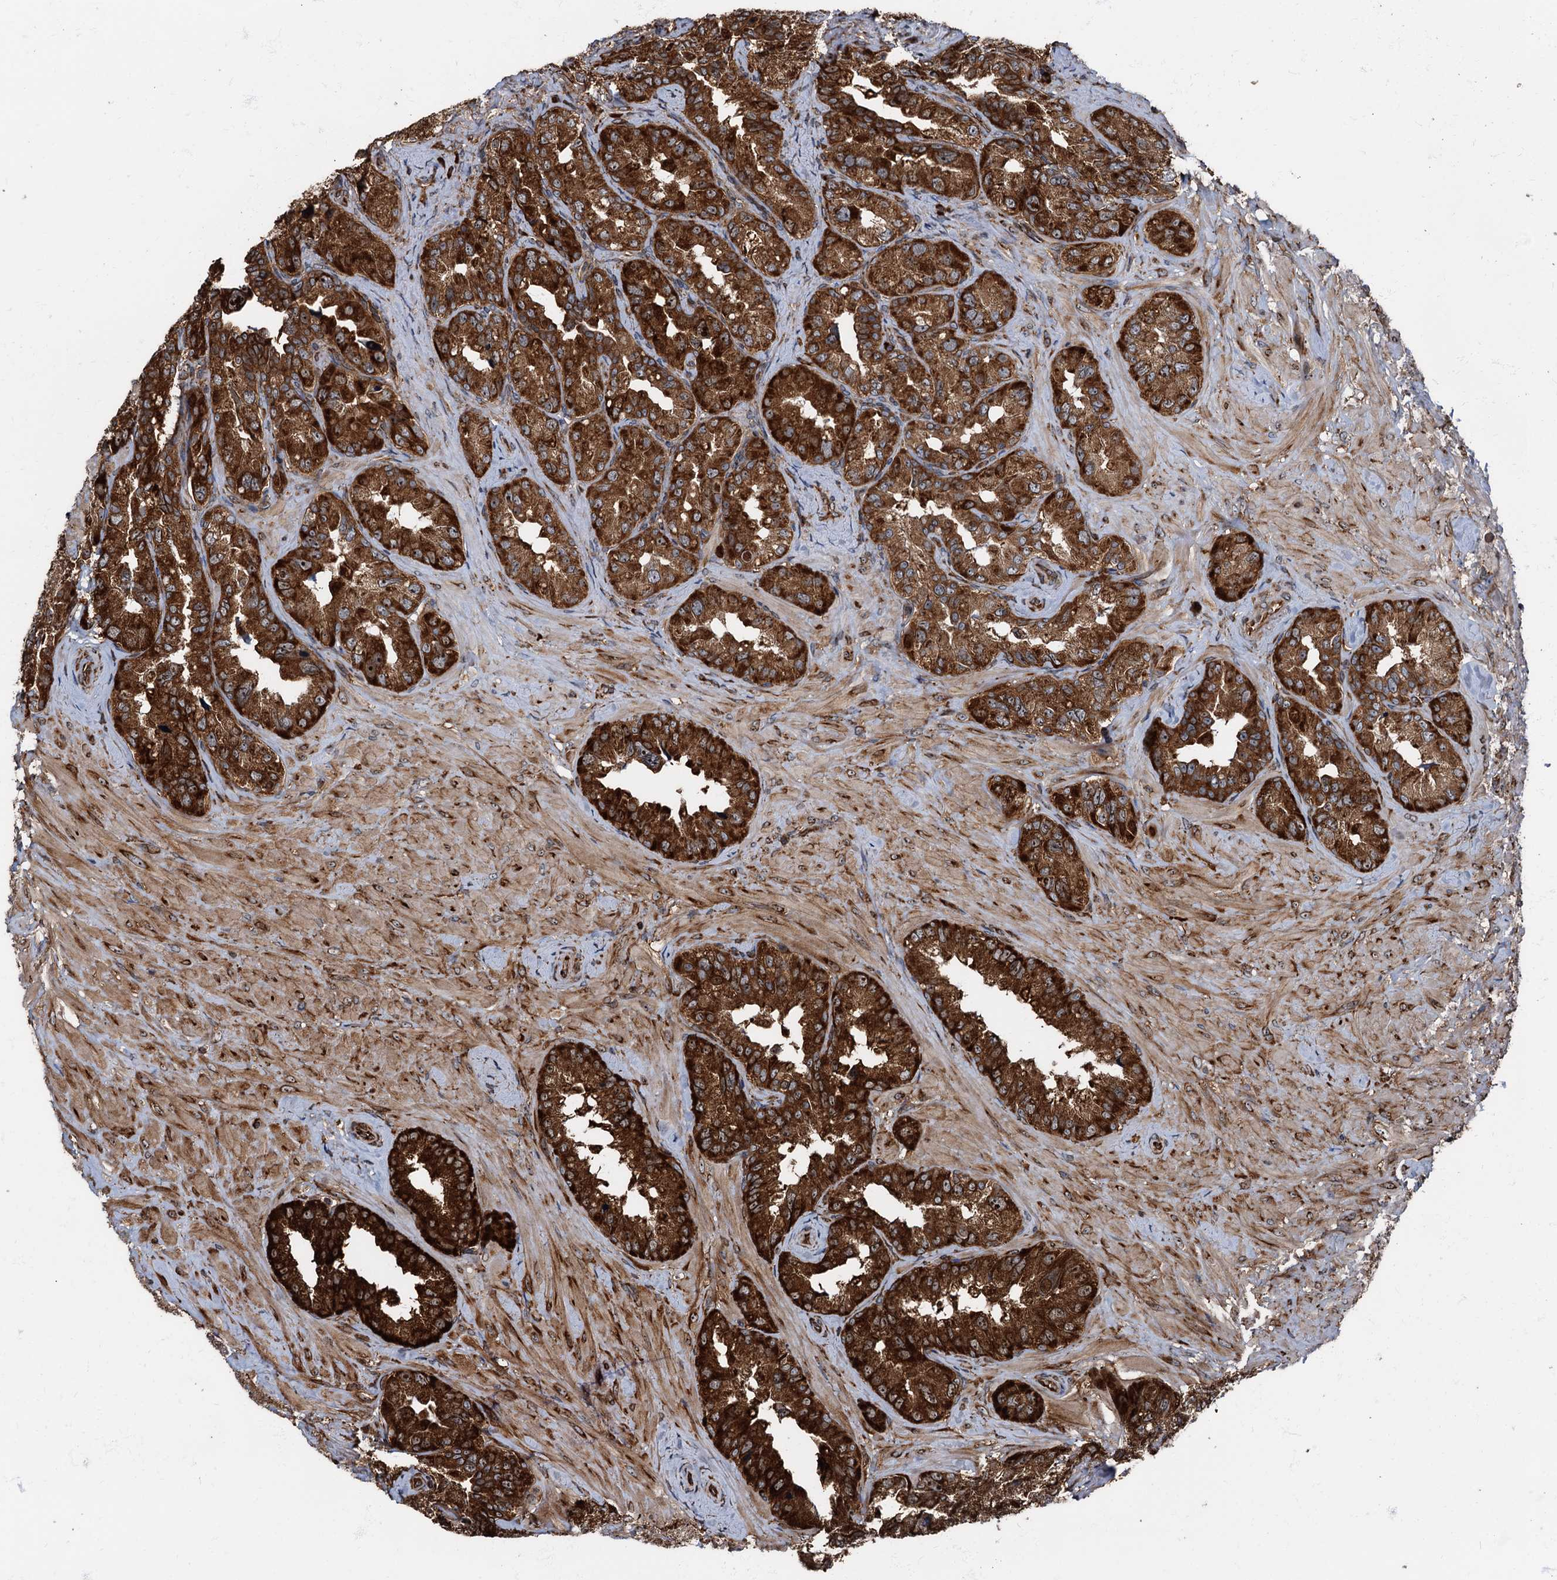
{"staining": {"intensity": "strong", "quantity": ">75%", "location": "cytoplasmic/membranous"}, "tissue": "seminal vesicle", "cell_type": "Glandular cells", "image_type": "normal", "snomed": [{"axis": "morphology", "description": "Normal tissue, NOS"}, {"axis": "topography", "description": "Seminal veicle"}, {"axis": "topography", "description": "Peripheral nerve tissue"}], "caption": "Protein expression analysis of normal seminal vesicle displays strong cytoplasmic/membranous positivity in about >75% of glandular cells. (DAB IHC, brown staining for protein, blue staining for nuclei).", "gene": "ATP2C1", "patient": {"sex": "male", "age": 67}}